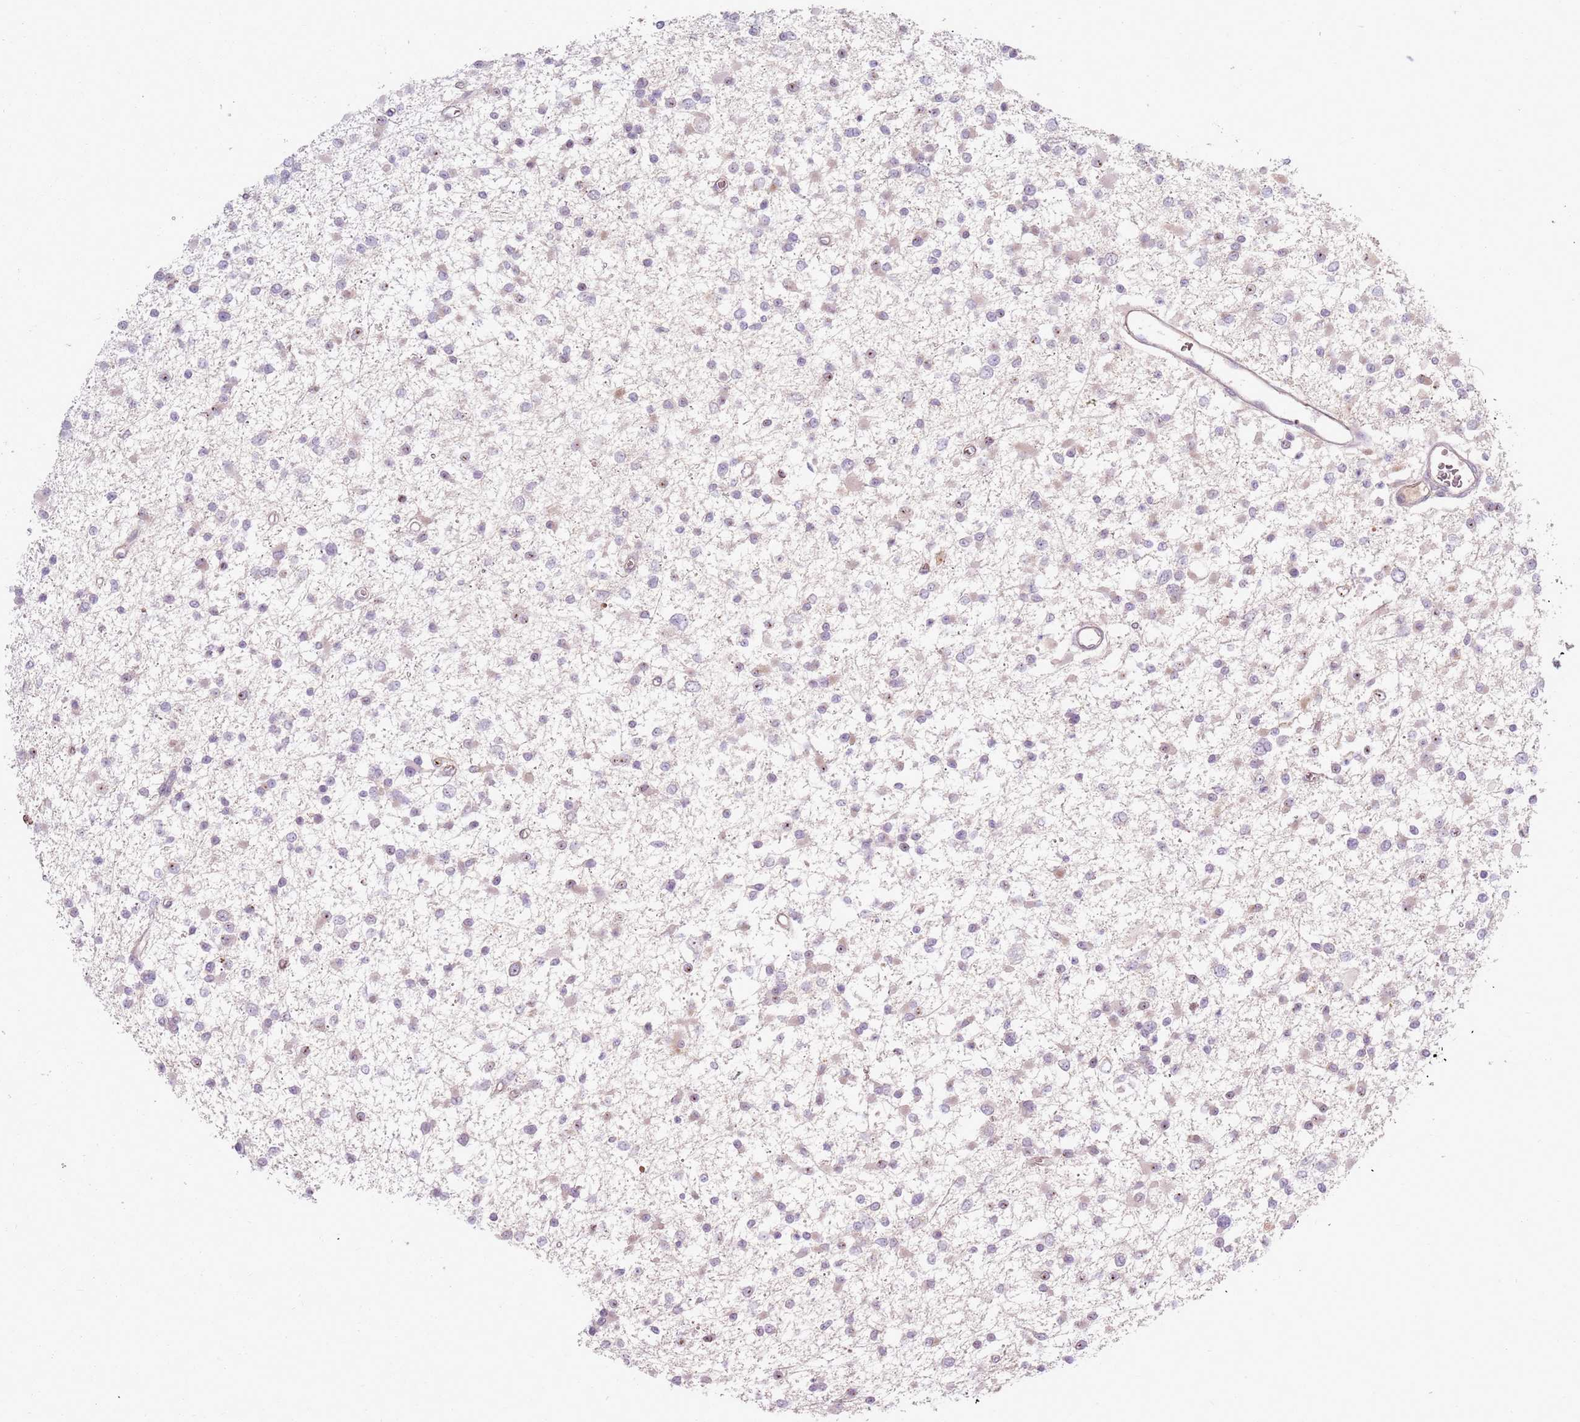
{"staining": {"intensity": "negative", "quantity": "none", "location": "none"}, "tissue": "glioma", "cell_type": "Tumor cells", "image_type": "cancer", "snomed": [{"axis": "morphology", "description": "Glioma, malignant, Low grade"}, {"axis": "topography", "description": "Brain"}], "caption": "Tumor cells show no significant expression in low-grade glioma (malignant).", "gene": "ZDHHC2", "patient": {"sex": "female", "age": 22}}